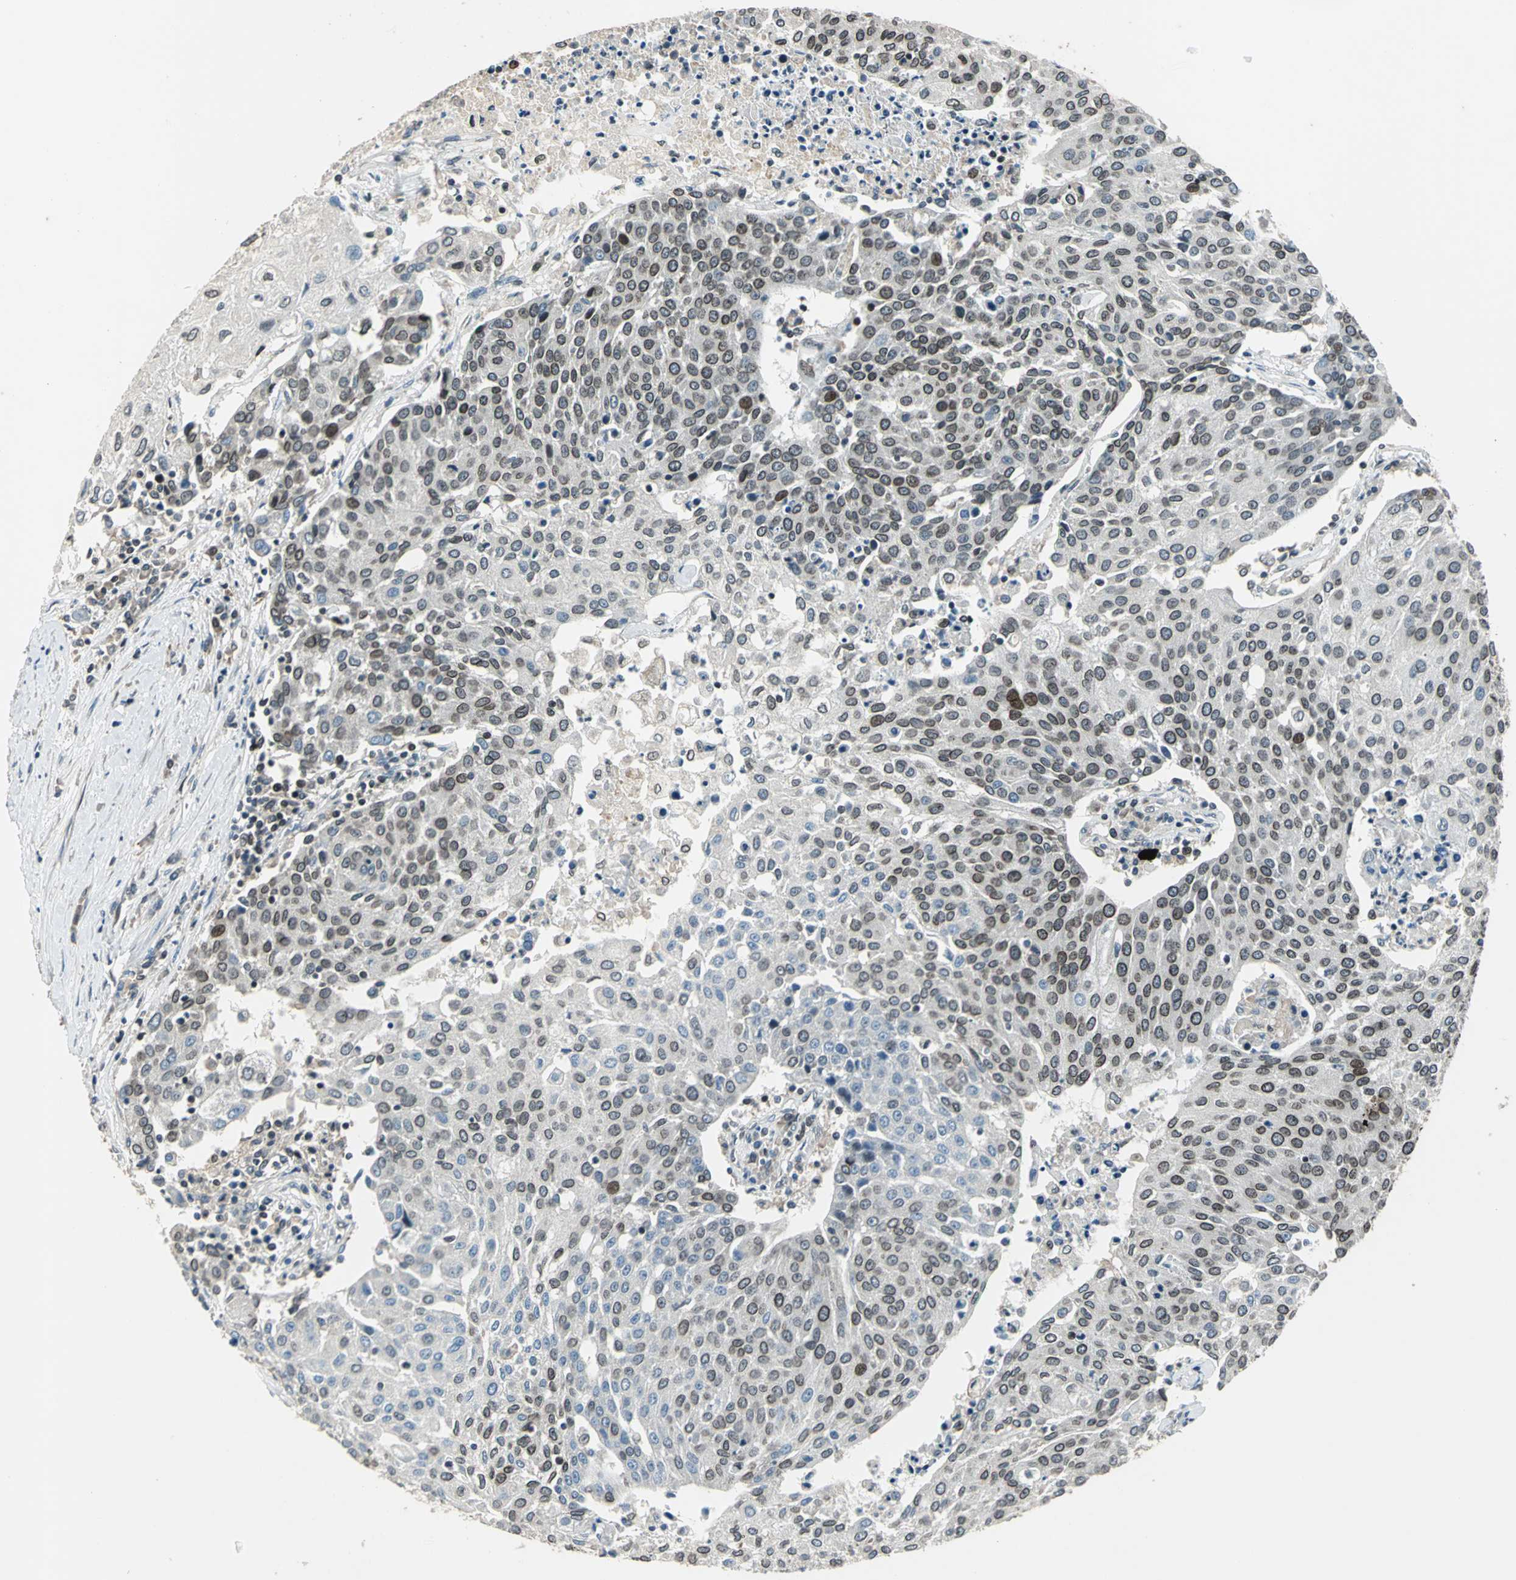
{"staining": {"intensity": "moderate", "quantity": "25%-75%", "location": "cytoplasmic/membranous,nuclear"}, "tissue": "urothelial cancer", "cell_type": "Tumor cells", "image_type": "cancer", "snomed": [{"axis": "morphology", "description": "Urothelial carcinoma, High grade"}, {"axis": "topography", "description": "Urinary bladder"}], "caption": "Immunohistochemical staining of high-grade urothelial carcinoma displays medium levels of moderate cytoplasmic/membranous and nuclear positivity in approximately 25%-75% of tumor cells. (DAB IHC, brown staining for protein, blue staining for nuclei).", "gene": "BRIP1", "patient": {"sex": "female", "age": 85}}